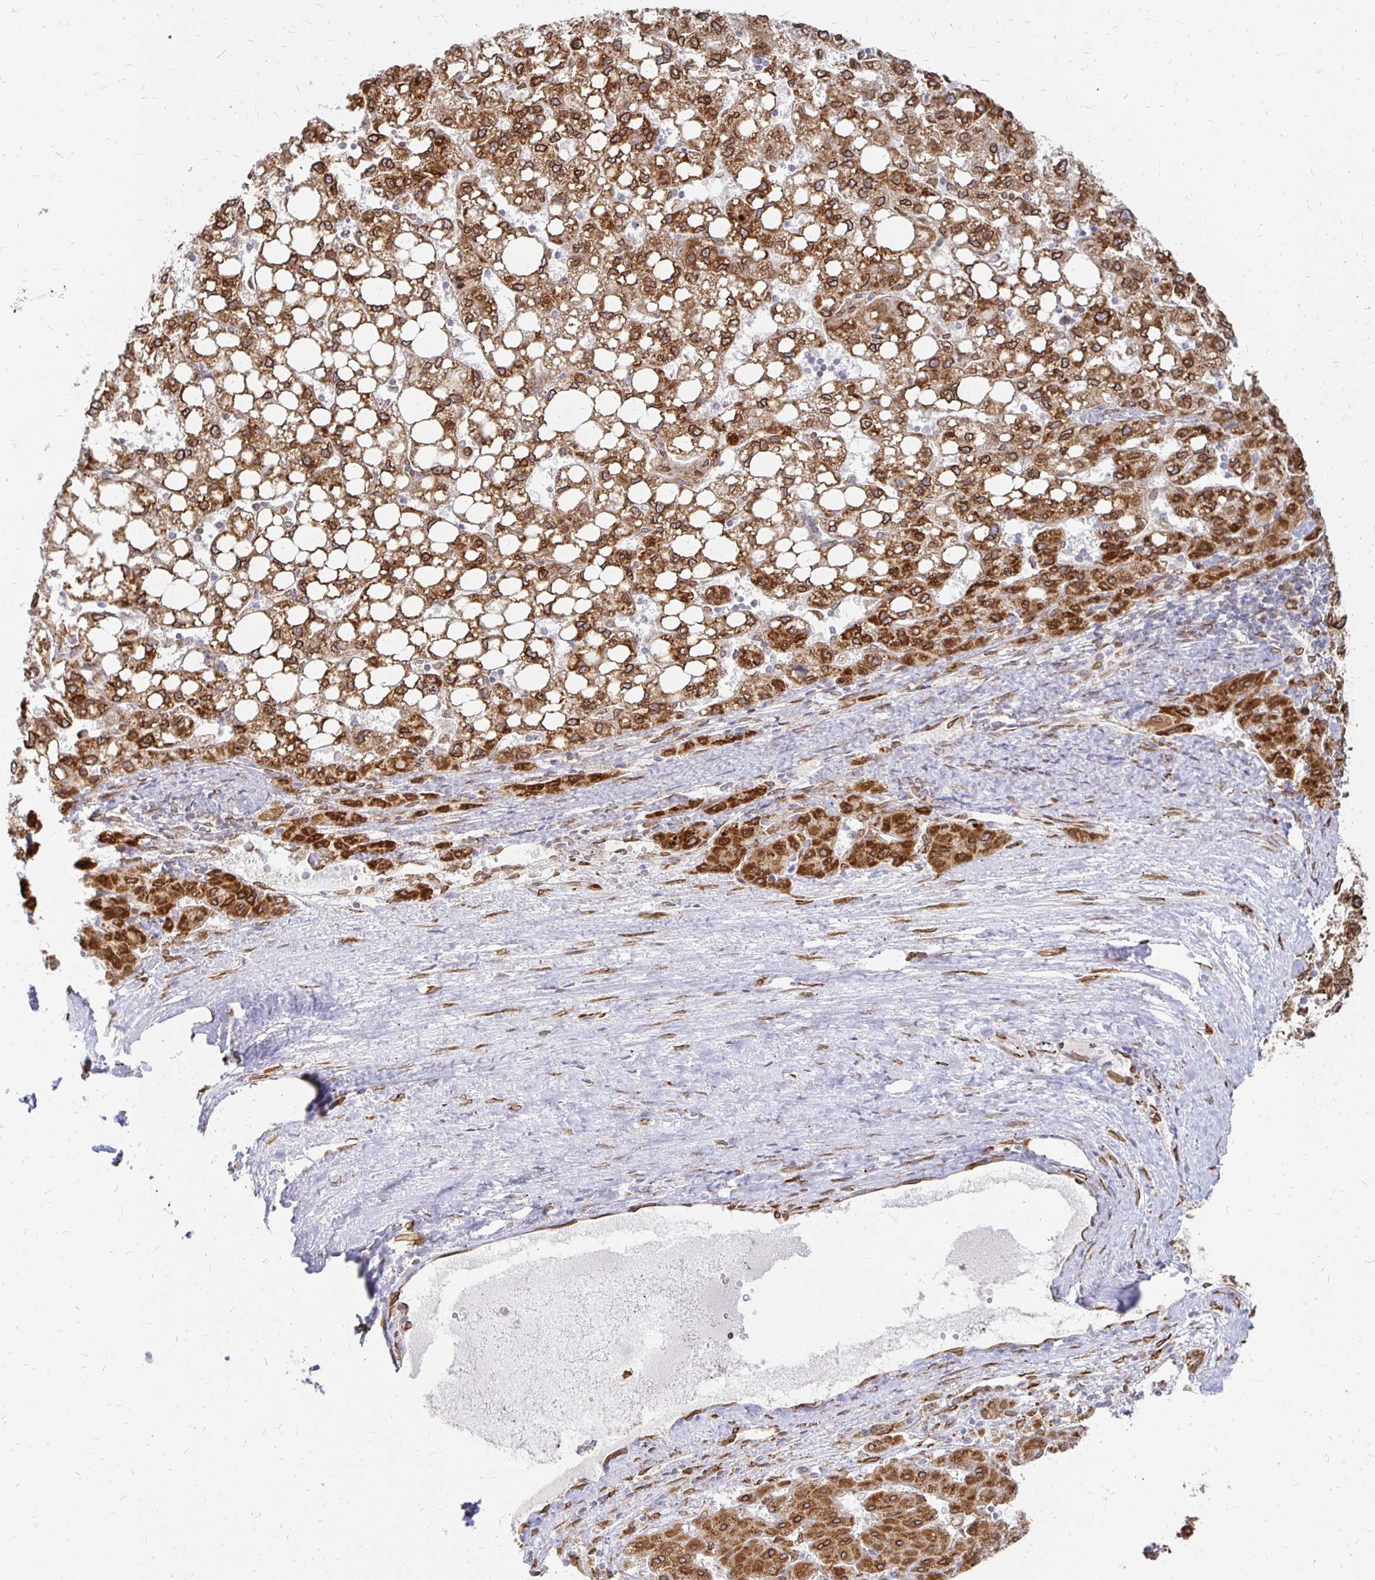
{"staining": {"intensity": "strong", "quantity": ">75%", "location": "cytoplasmic/membranous,nuclear"}, "tissue": "liver cancer", "cell_type": "Tumor cells", "image_type": "cancer", "snomed": [{"axis": "morphology", "description": "Carcinoma, Hepatocellular, NOS"}, {"axis": "topography", "description": "Liver"}], "caption": "Brown immunohistochemical staining in human liver hepatocellular carcinoma shows strong cytoplasmic/membranous and nuclear staining in about >75% of tumor cells.", "gene": "PELI3", "patient": {"sex": "female", "age": 82}}